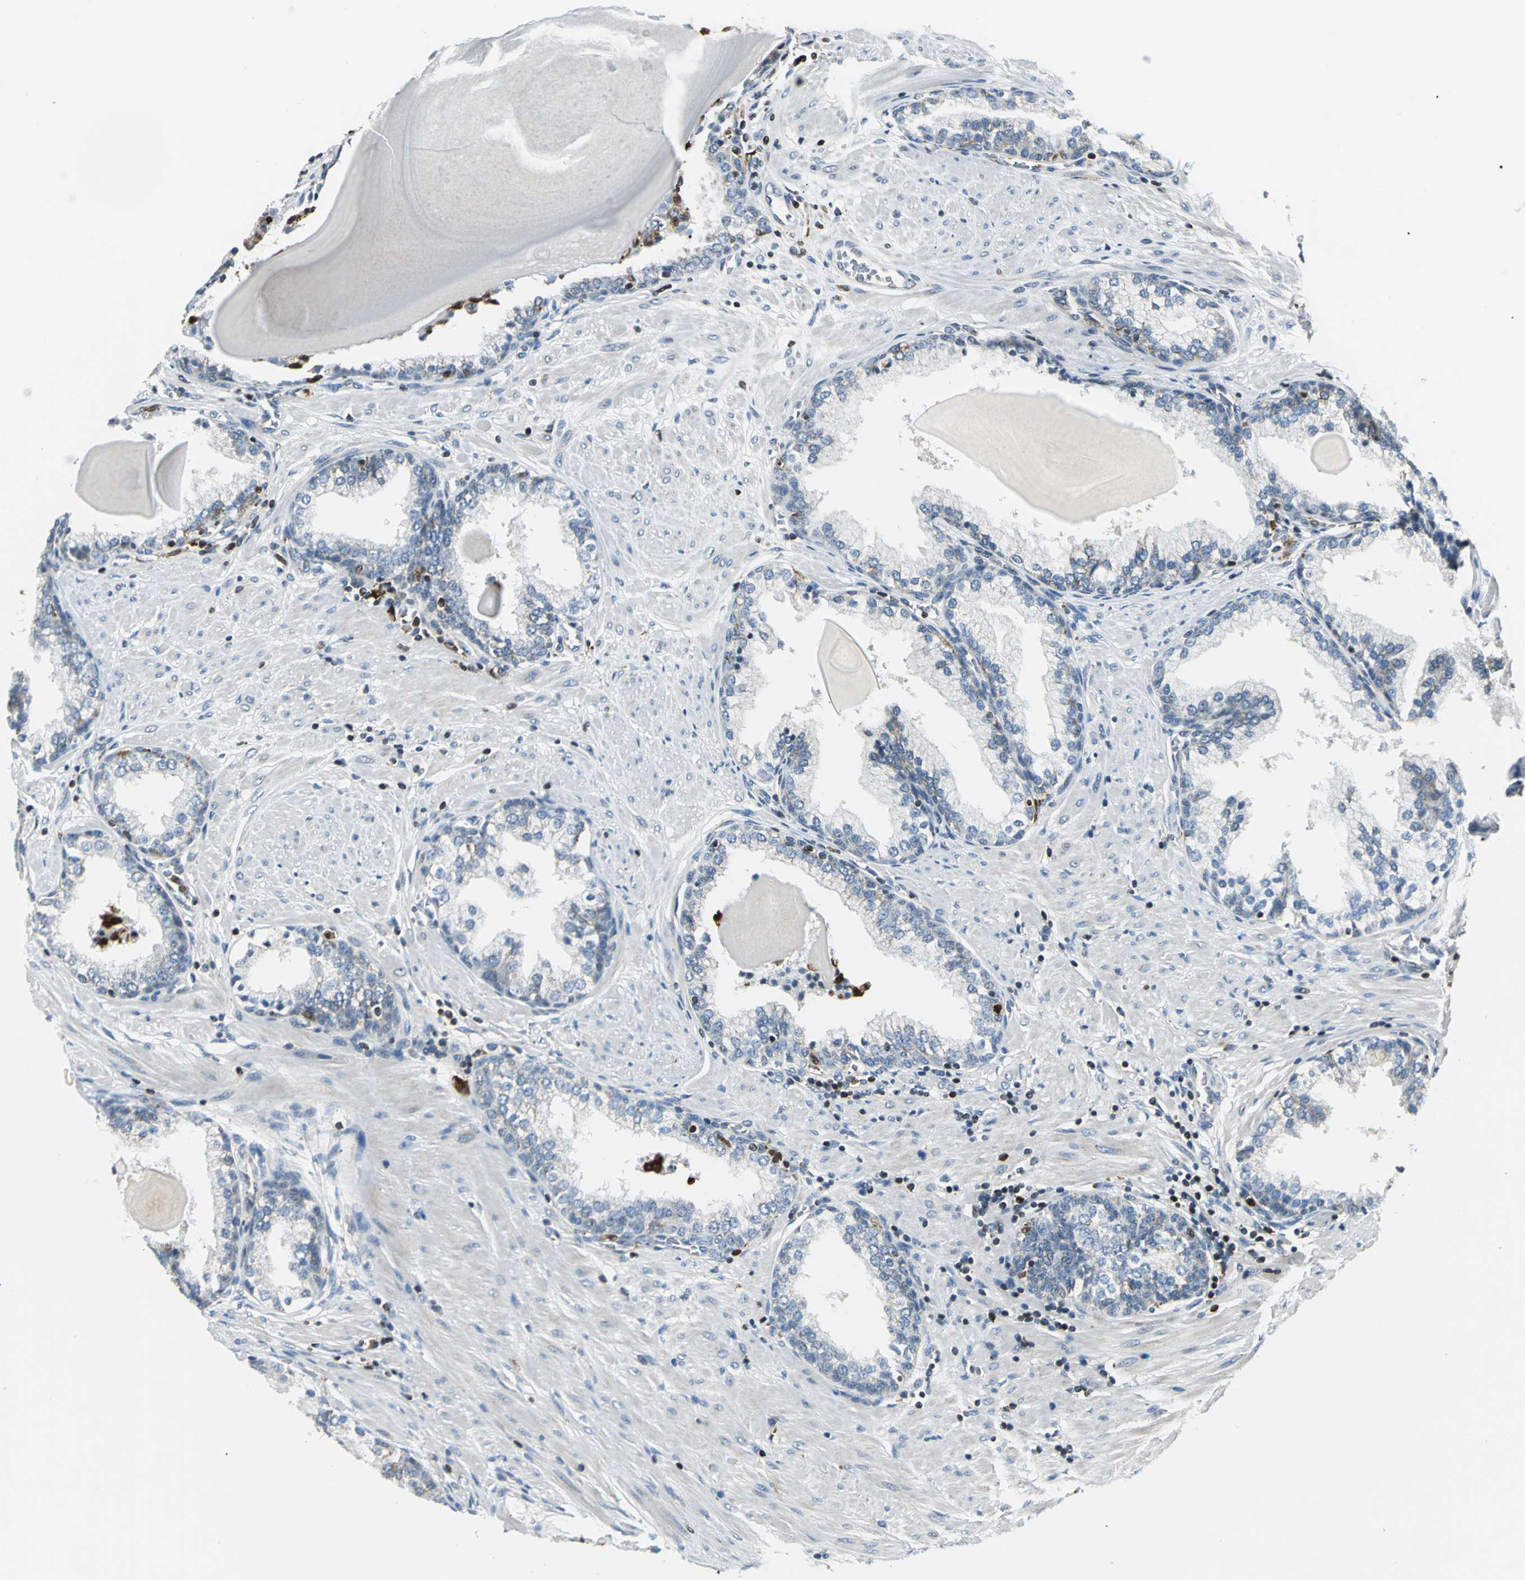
{"staining": {"intensity": "weak", "quantity": "<25%", "location": "cytoplasmic/membranous"}, "tissue": "prostate", "cell_type": "Glandular cells", "image_type": "normal", "snomed": [{"axis": "morphology", "description": "Normal tissue, NOS"}, {"axis": "topography", "description": "Prostate"}], "caption": "DAB (3,3'-diaminobenzidine) immunohistochemical staining of normal prostate exhibits no significant positivity in glandular cells.", "gene": "USP40", "patient": {"sex": "male", "age": 51}}